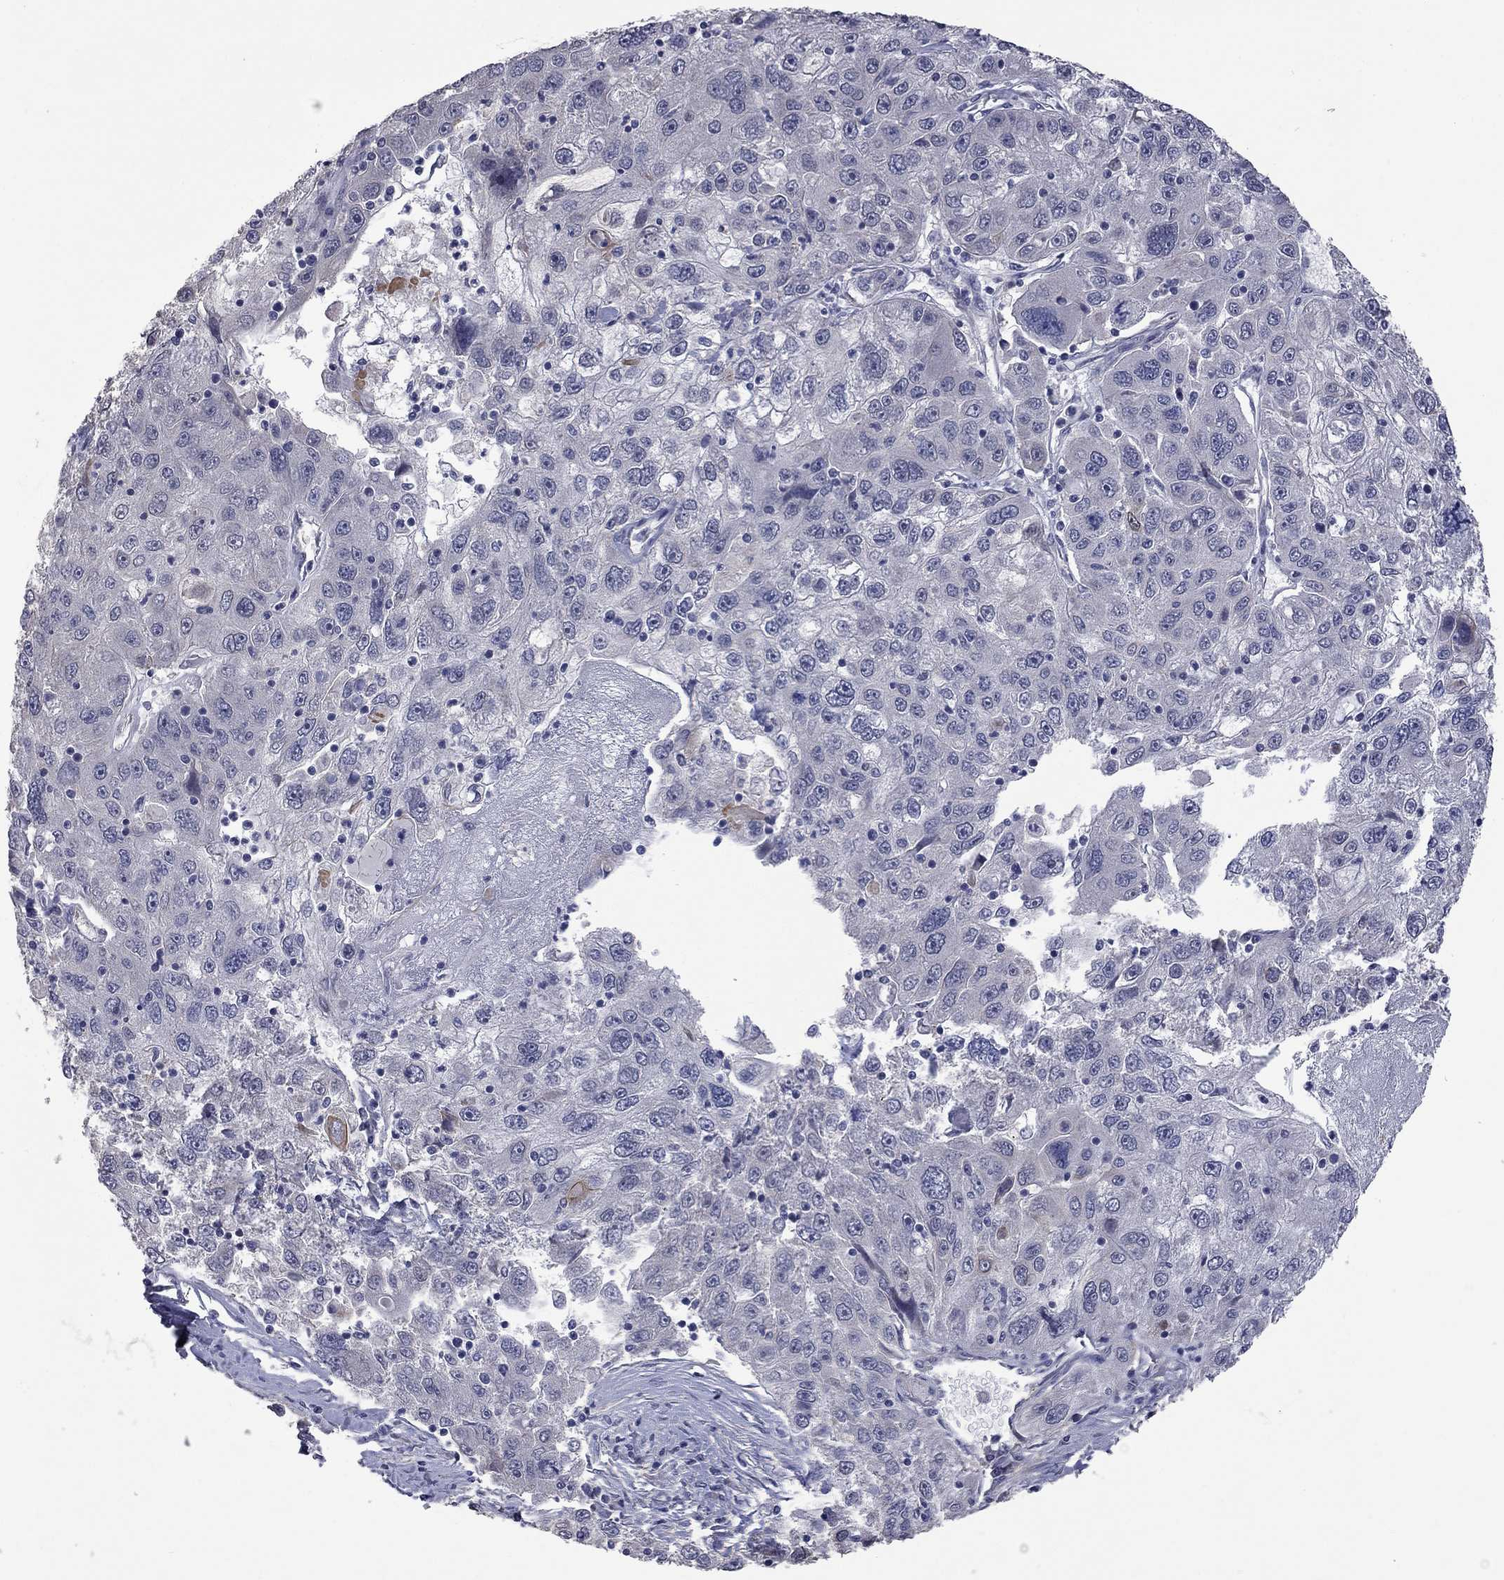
{"staining": {"intensity": "negative", "quantity": "none", "location": "none"}, "tissue": "stomach cancer", "cell_type": "Tumor cells", "image_type": "cancer", "snomed": [{"axis": "morphology", "description": "Adenocarcinoma, NOS"}, {"axis": "topography", "description": "Stomach"}], "caption": "Tumor cells are negative for brown protein staining in adenocarcinoma (stomach).", "gene": "FABP12", "patient": {"sex": "male", "age": 56}}